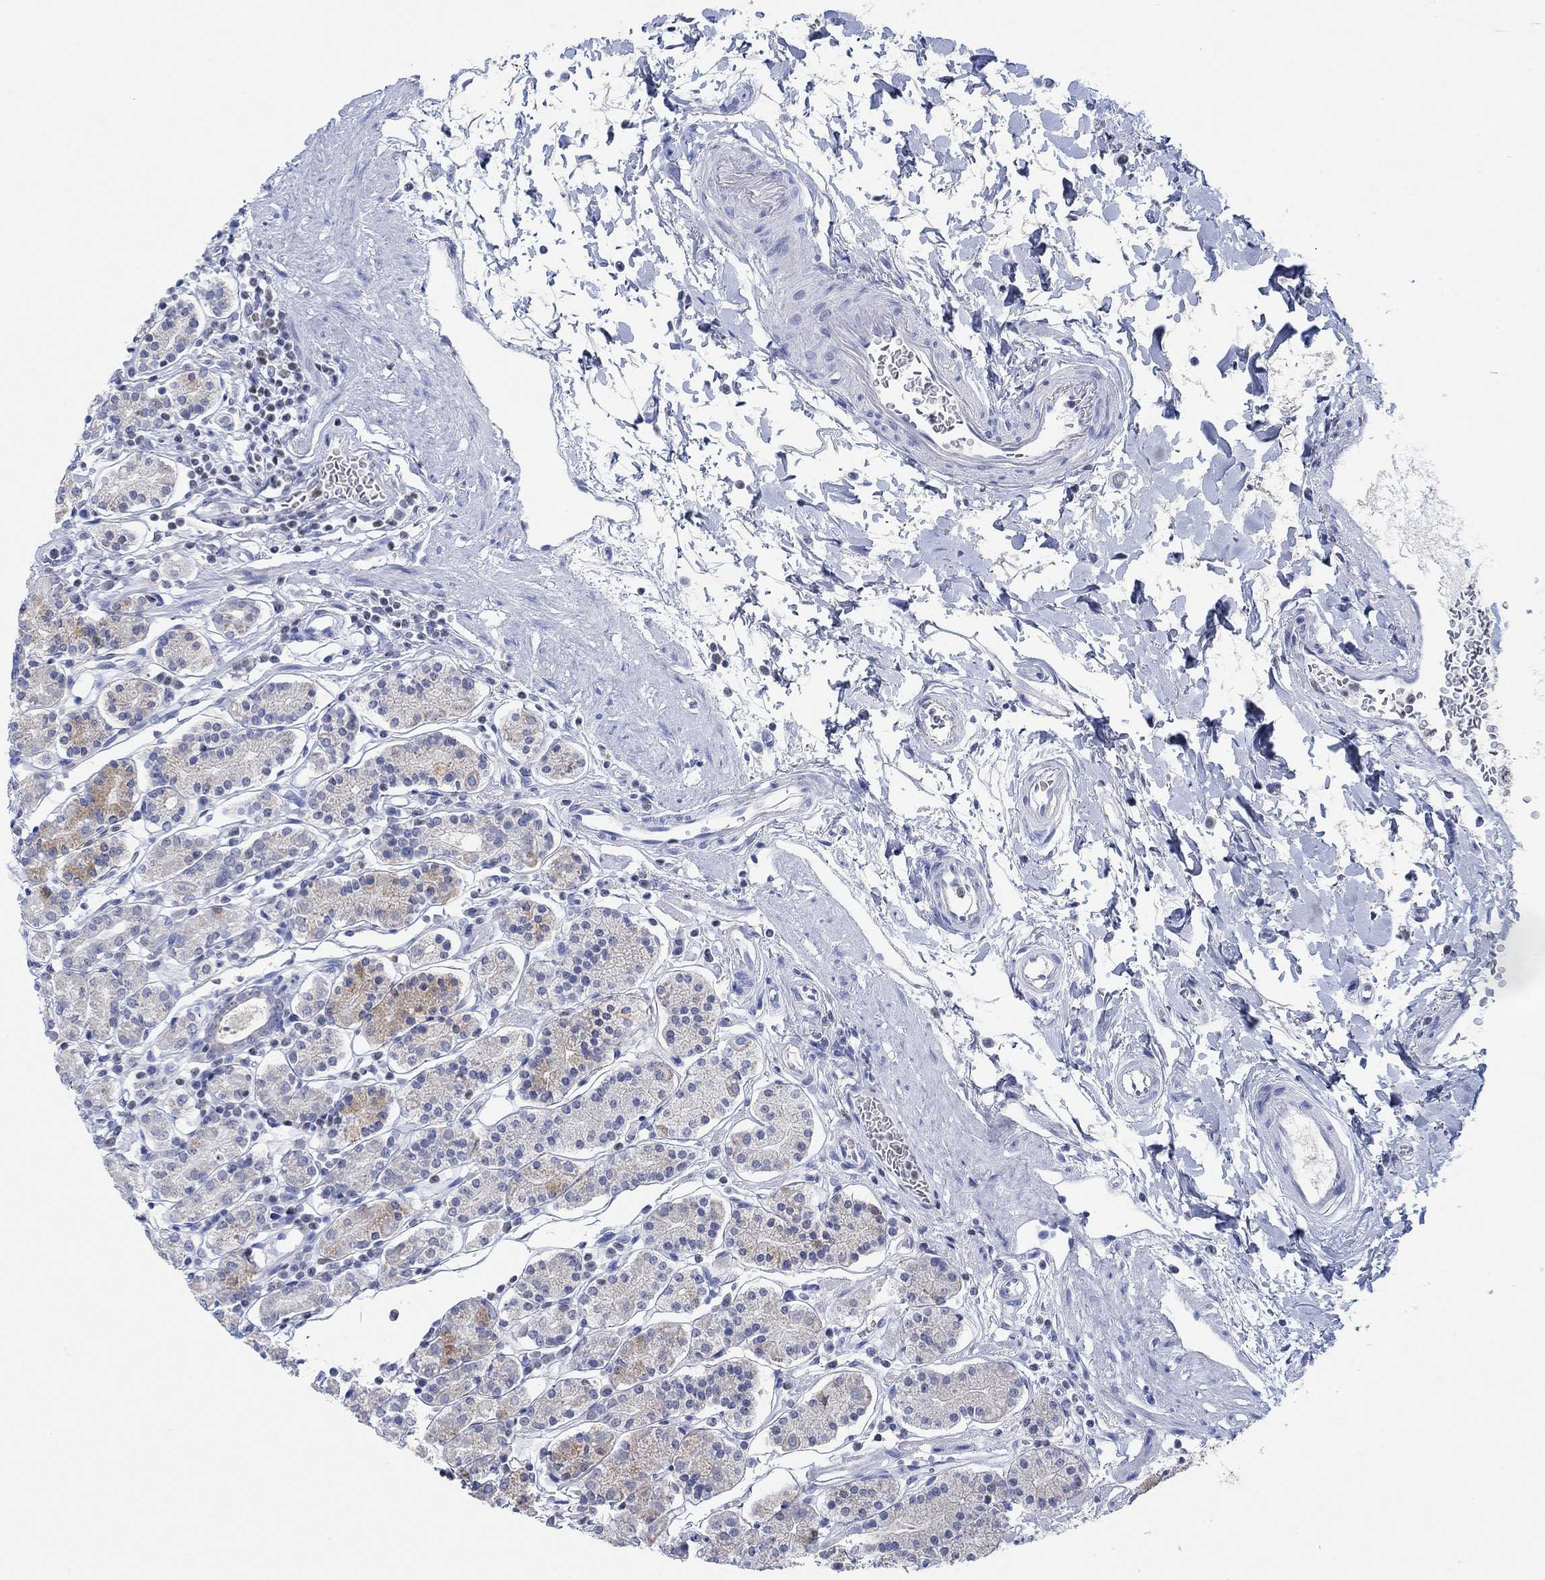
{"staining": {"intensity": "moderate", "quantity": "<25%", "location": "cytoplasmic/membranous"}, "tissue": "stomach", "cell_type": "Glandular cells", "image_type": "normal", "snomed": [{"axis": "morphology", "description": "Normal tissue, NOS"}, {"axis": "topography", "description": "Stomach, upper"}, {"axis": "topography", "description": "Stomach"}], "caption": "Glandular cells display moderate cytoplasmic/membranous expression in about <25% of cells in benign stomach.", "gene": "PPP1R17", "patient": {"sex": "male", "age": 62}}